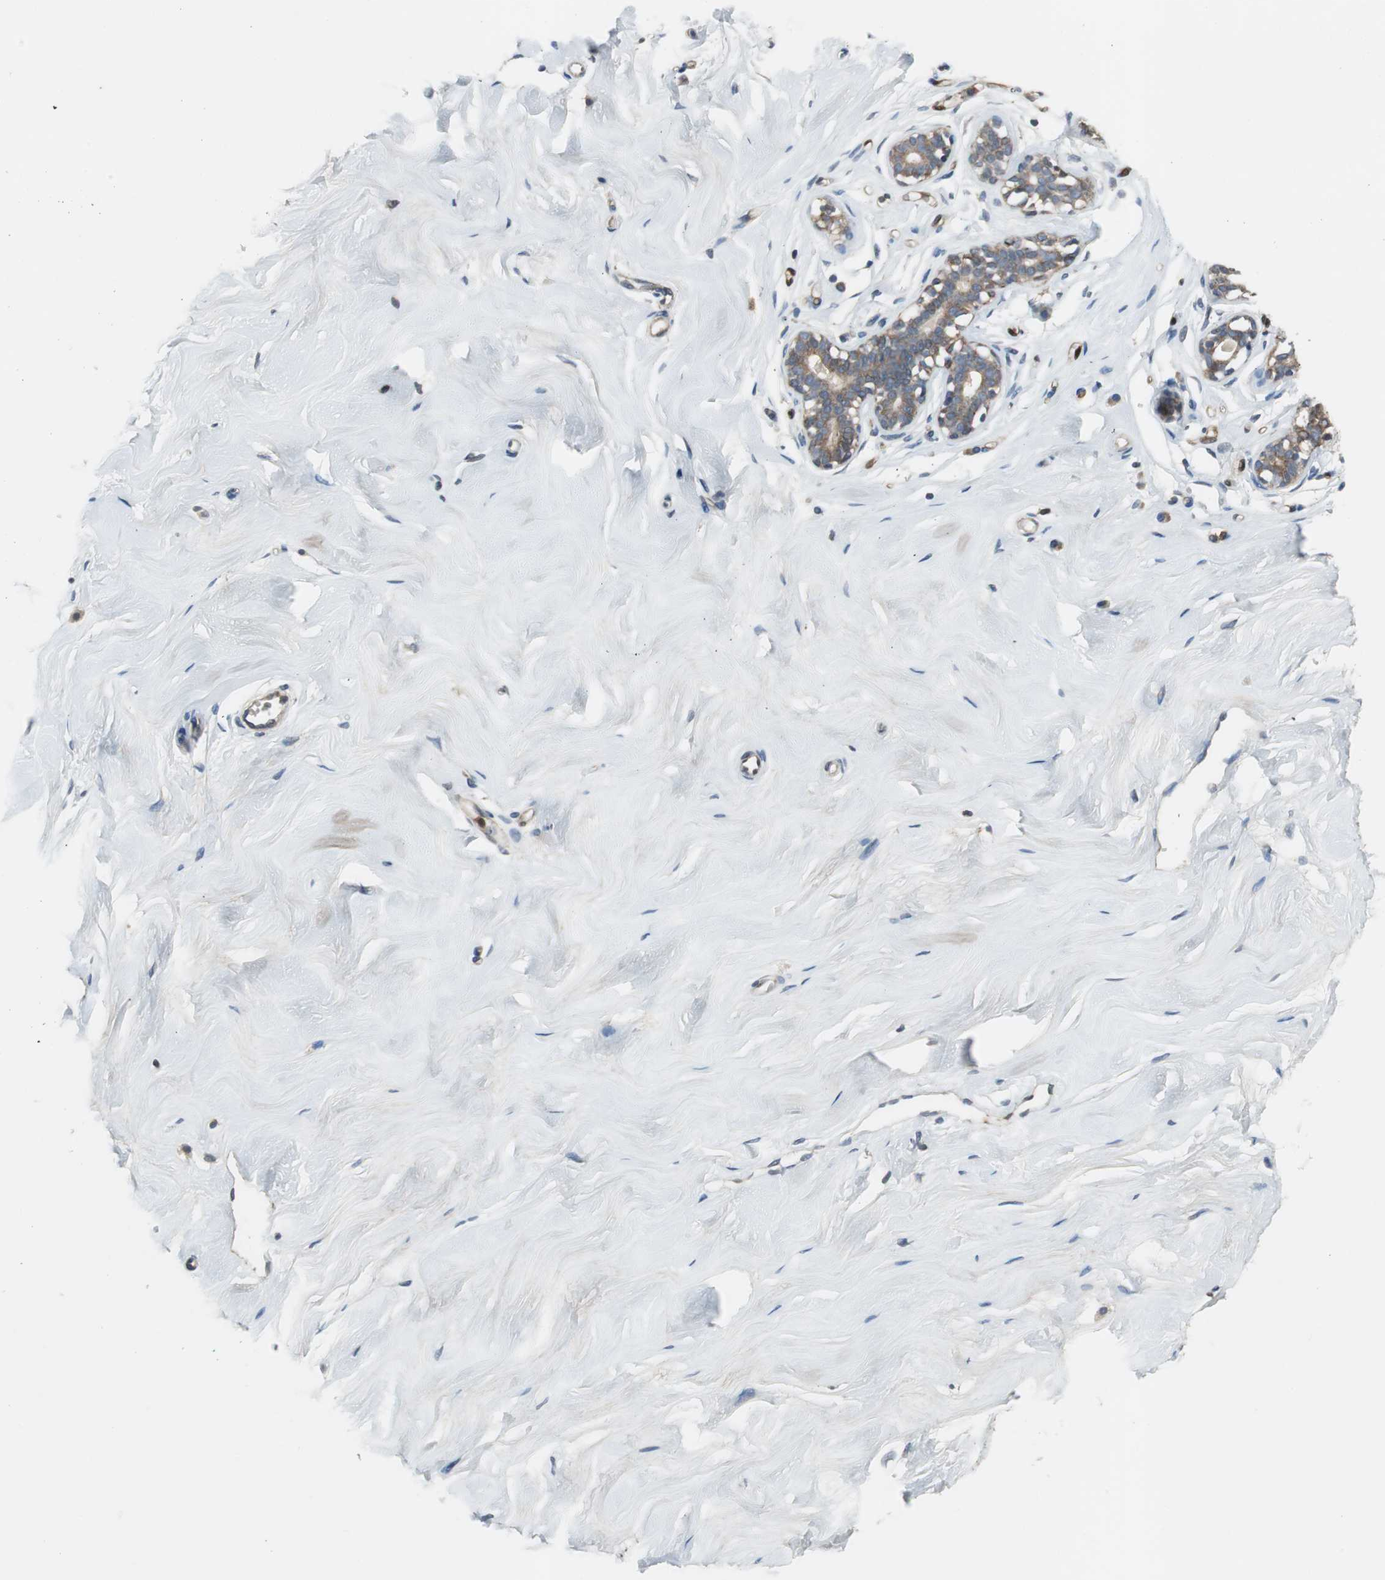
{"staining": {"intensity": "moderate", "quantity": ">75%", "location": "cytoplasmic/membranous"}, "tissue": "breast", "cell_type": "Glandular cells", "image_type": "normal", "snomed": [{"axis": "morphology", "description": "Normal tissue, NOS"}, {"axis": "topography", "description": "Breast"}], "caption": "Immunohistochemical staining of benign breast demonstrates >75% levels of moderate cytoplasmic/membranous protein staining in approximately >75% of glandular cells. The protein of interest is shown in brown color, while the nuclei are stained blue.", "gene": "PI4KB", "patient": {"sex": "female", "age": 23}}